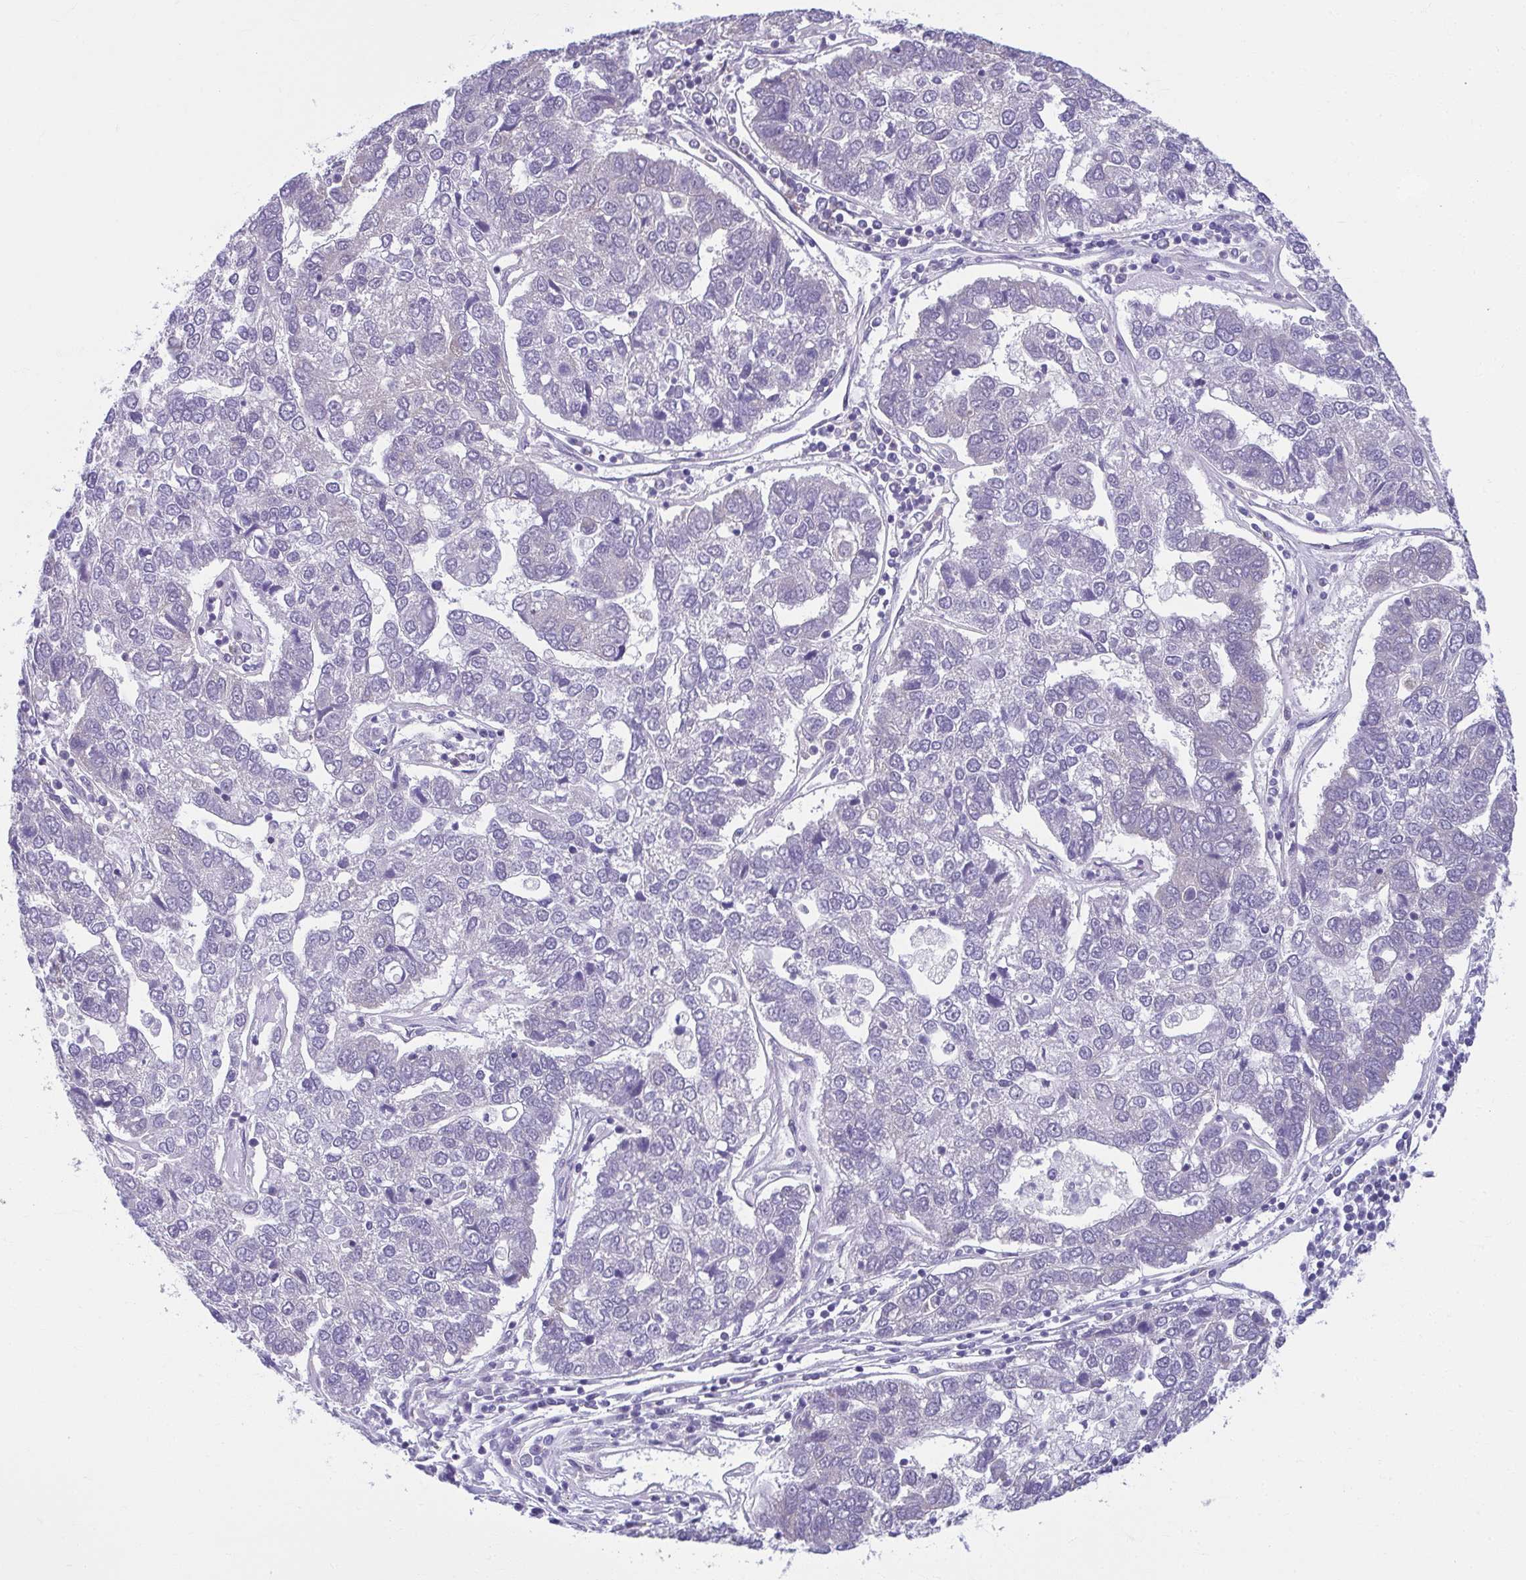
{"staining": {"intensity": "negative", "quantity": "none", "location": "none"}, "tissue": "pancreatic cancer", "cell_type": "Tumor cells", "image_type": "cancer", "snomed": [{"axis": "morphology", "description": "Adenocarcinoma, NOS"}, {"axis": "topography", "description": "Pancreas"}], "caption": "Immunohistochemical staining of human pancreatic cancer (adenocarcinoma) reveals no significant staining in tumor cells.", "gene": "TMEM108", "patient": {"sex": "female", "age": 61}}